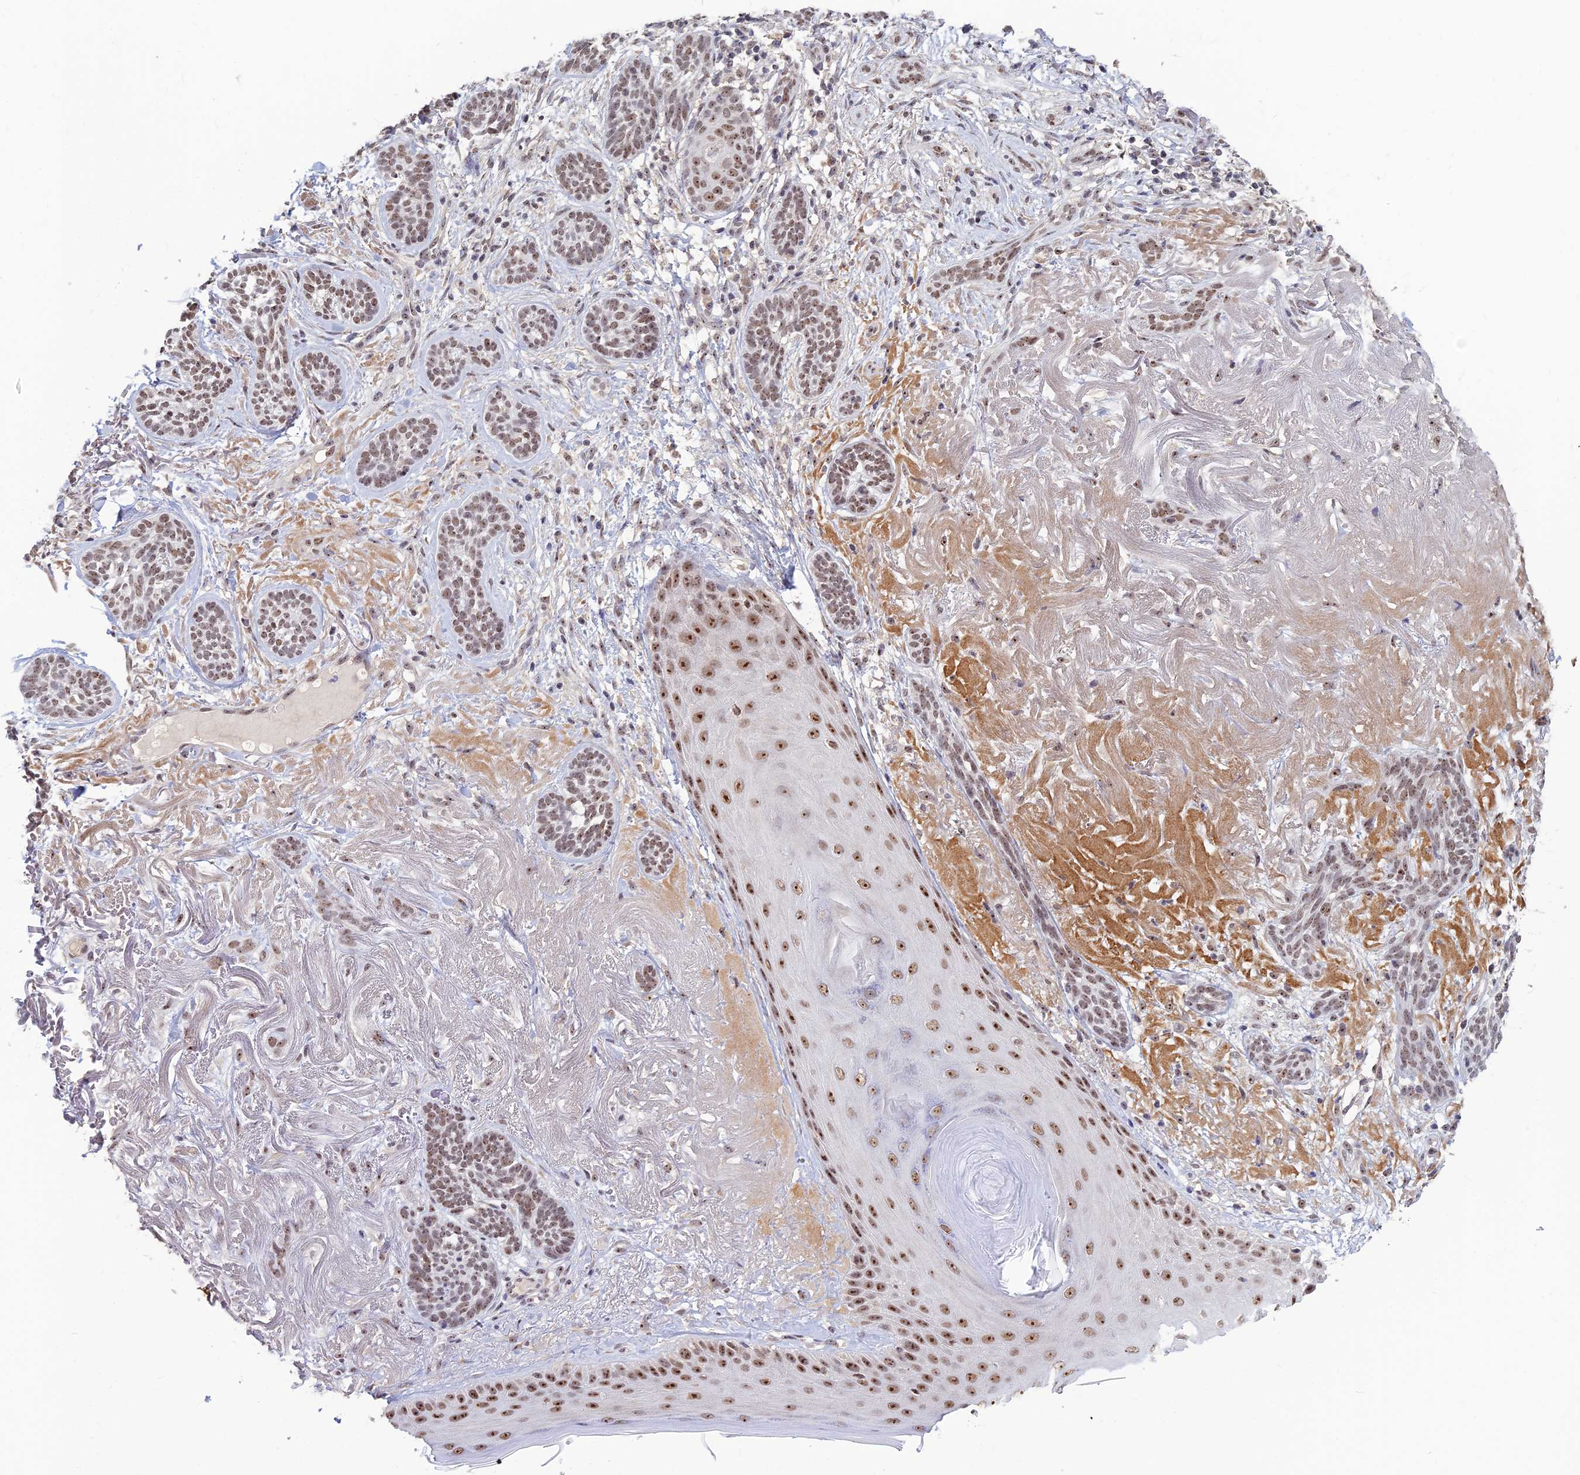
{"staining": {"intensity": "weak", "quantity": ">75%", "location": "nuclear"}, "tissue": "skin cancer", "cell_type": "Tumor cells", "image_type": "cancer", "snomed": [{"axis": "morphology", "description": "Basal cell carcinoma"}, {"axis": "topography", "description": "Skin"}], "caption": "Skin basal cell carcinoma was stained to show a protein in brown. There is low levels of weak nuclear staining in about >75% of tumor cells.", "gene": "POLR1G", "patient": {"sex": "male", "age": 71}}